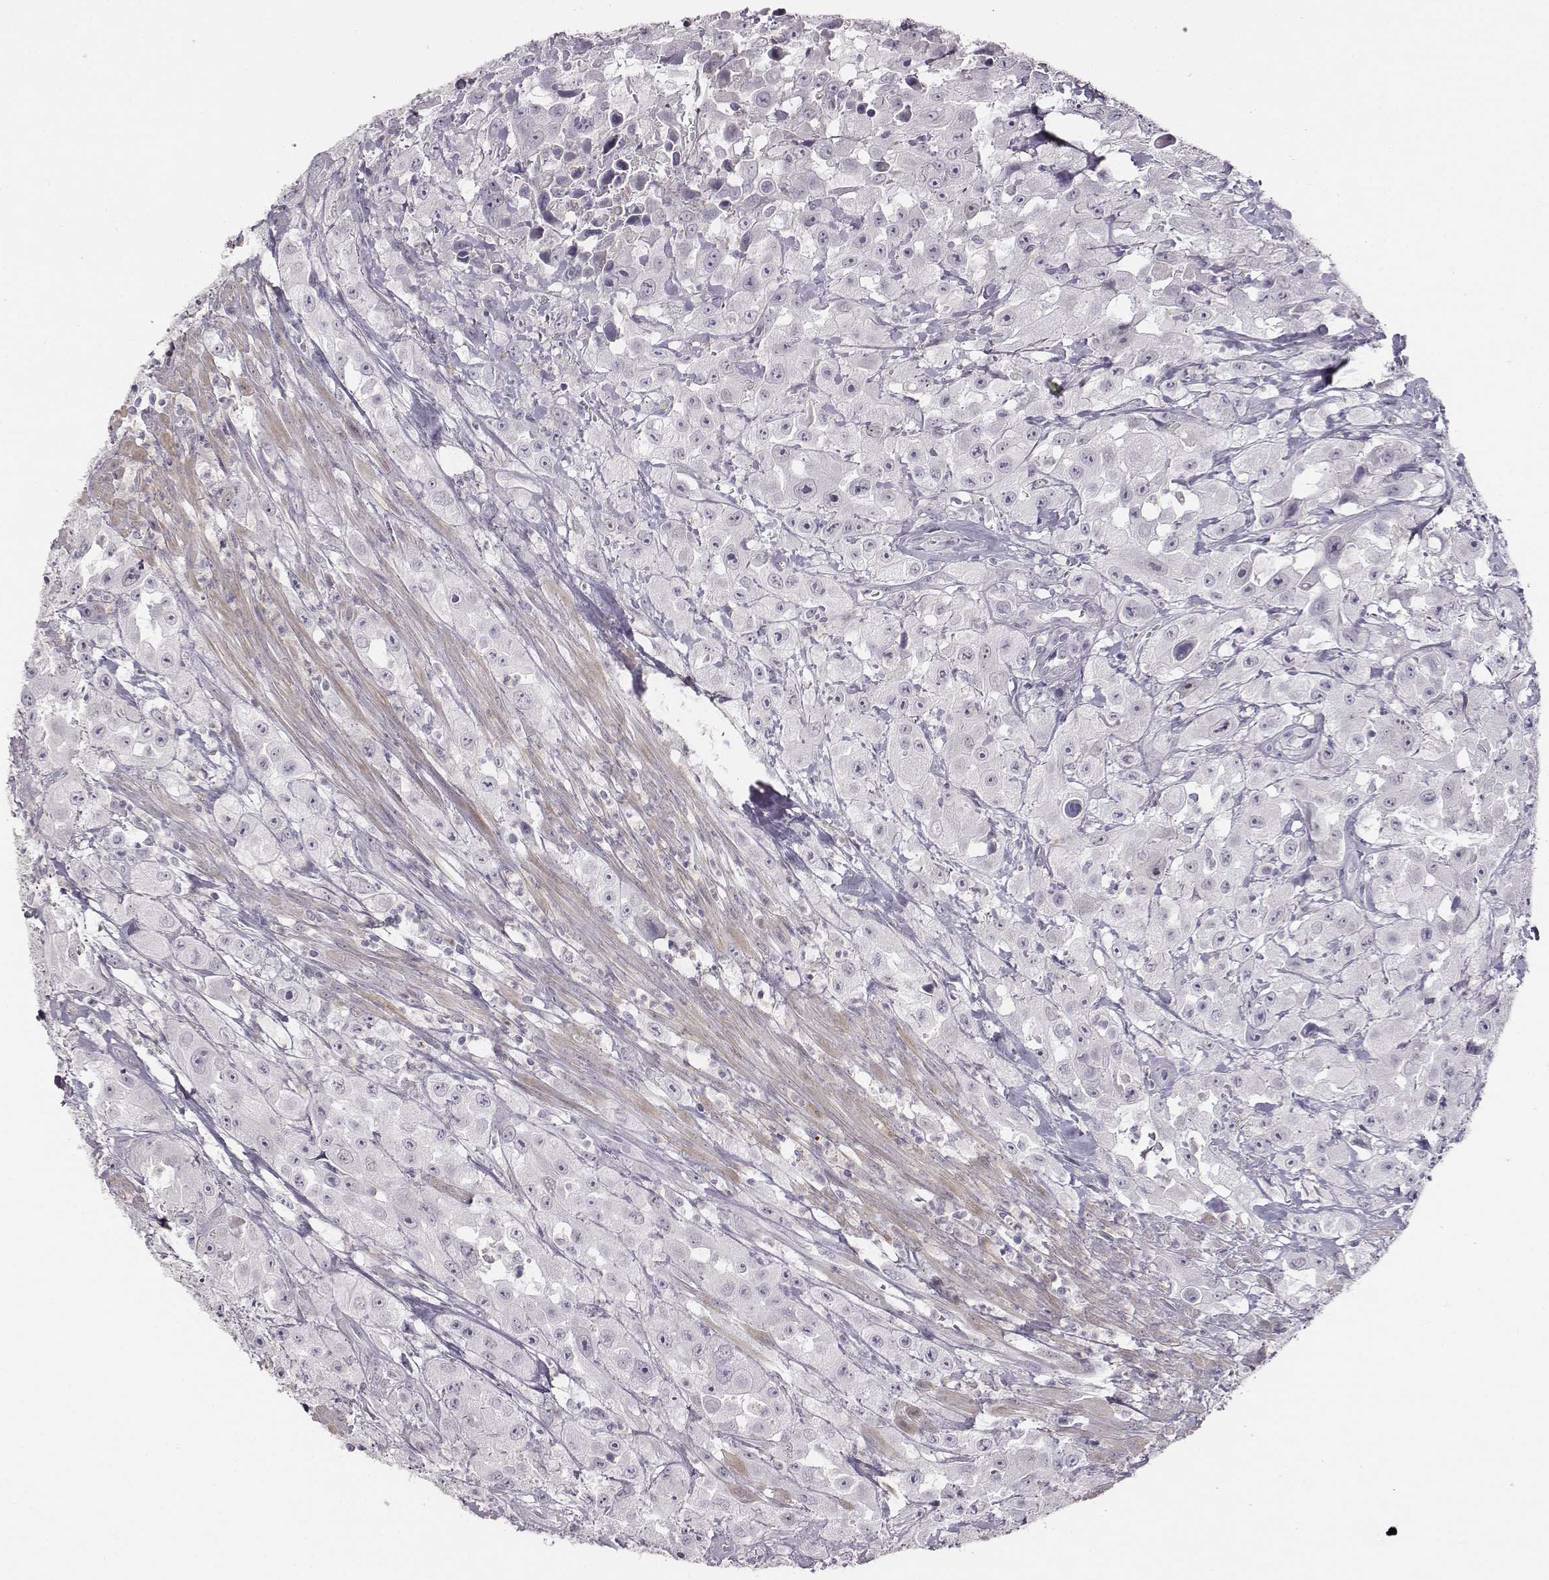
{"staining": {"intensity": "negative", "quantity": "none", "location": "none"}, "tissue": "urothelial cancer", "cell_type": "Tumor cells", "image_type": "cancer", "snomed": [{"axis": "morphology", "description": "Urothelial carcinoma, High grade"}, {"axis": "topography", "description": "Urinary bladder"}], "caption": "A photomicrograph of urothelial carcinoma (high-grade) stained for a protein demonstrates no brown staining in tumor cells. (Brightfield microscopy of DAB immunohistochemistry (IHC) at high magnification).", "gene": "ADAM7", "patient": {"sex": "male", "age": 79}}